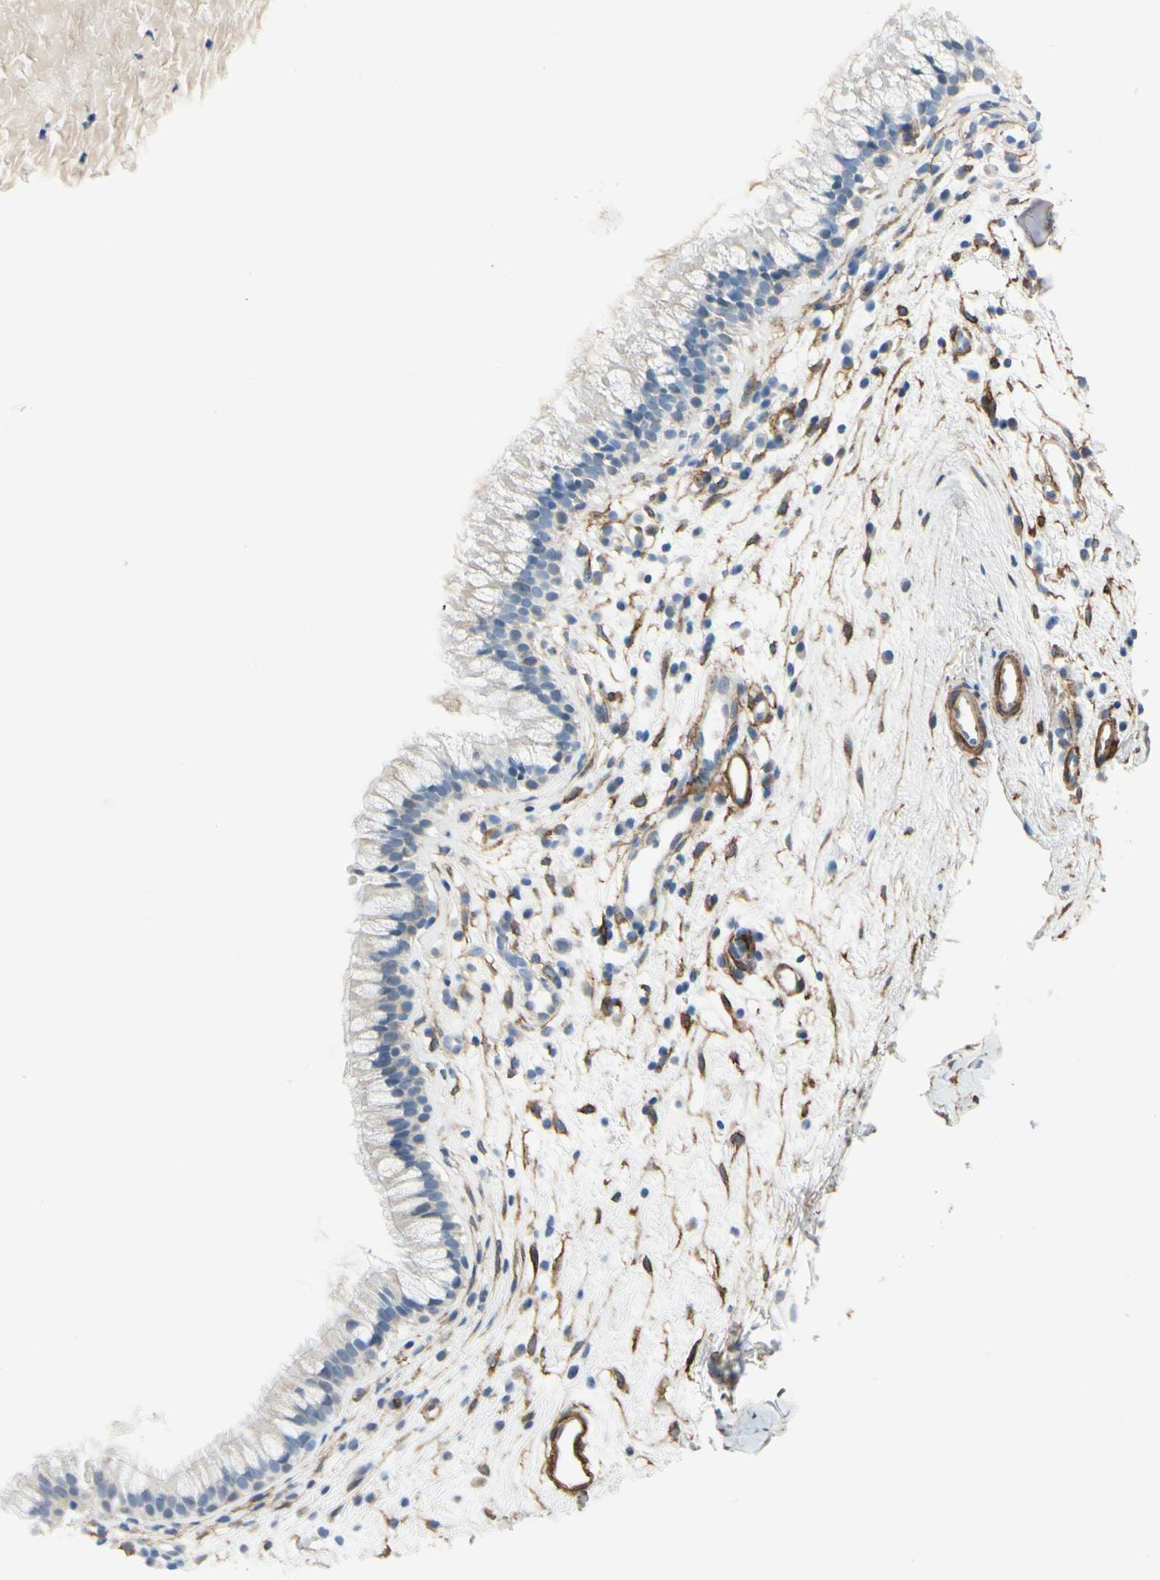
{"staining": {"intensity": "weak", "quantity": "<25%", "location": "cytoplasmic/membranous"}, "tissue": "nasopharynx", "cell_type": "Respiratory epithelial cells", "image_type": "normal", "snomed": [{"axis": "morphology", "description": "Normal tissue, NOS"}, {"axis": "topography", "description": "Nasopharynx"}], "caption": "A high-resolution histopathology image shows immunohistochemistry (IHC) staining of benign nasopharynx, which demonstrates no significant positivity in respiratory epithelial cells.", "gene": "AMPH", "patient": {"sex": "male", "age": 21}}